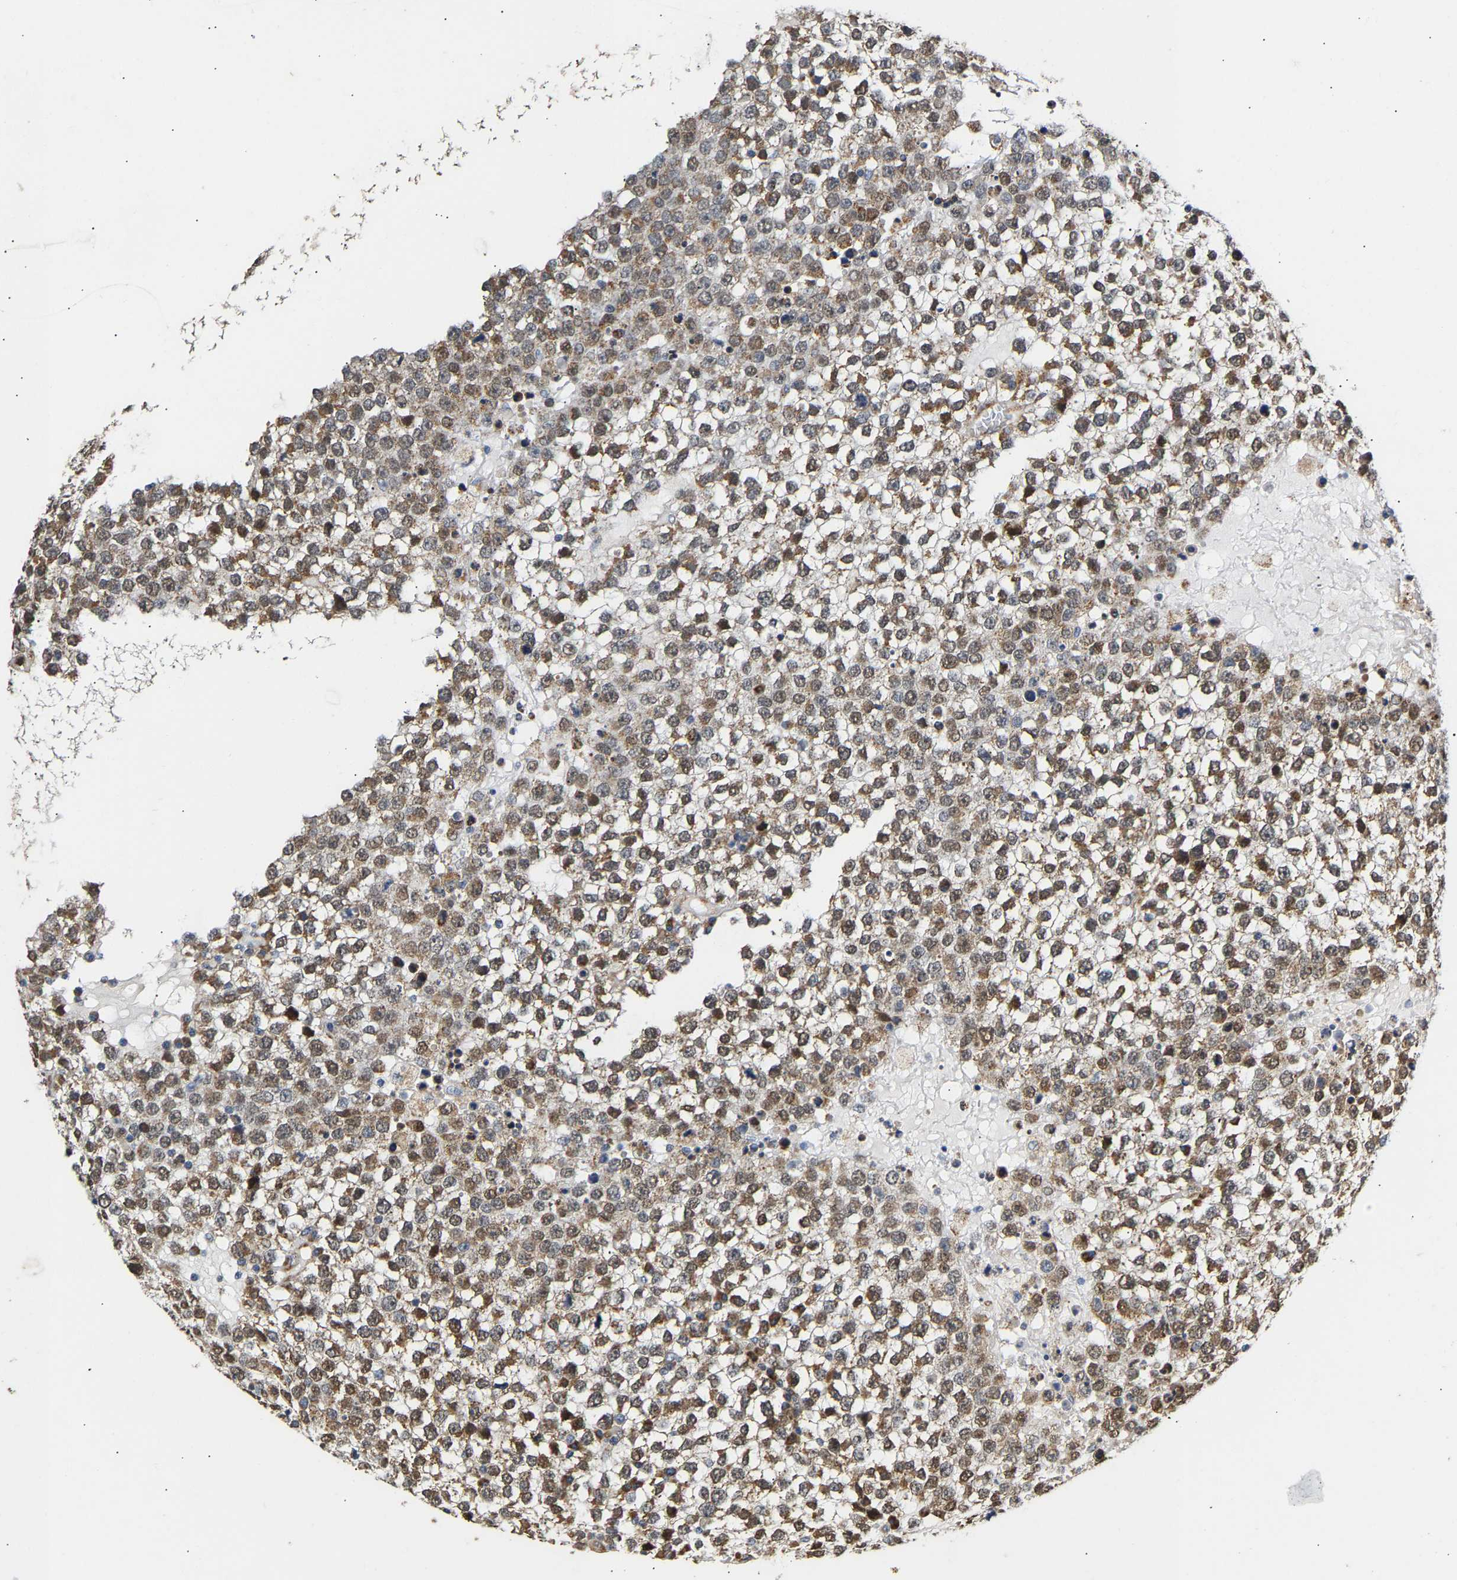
{"staining": {"intensity": "moderate", "quantity": "25%-75%", "location": "cytoplasmic/membranous"}, "tissue": "testis cancer", "cell_type": "Tumor cells", "image_type": "cancer", "snomed": [{"axis": "morphology", "description": "Seminoma, NOS"}, {"axis": "topography", "description": "Testis"}], "caption": "Immunohistochemical staining of testis seminoma displays medium levels of moderate cytoplasmic/membranous staining in approximately 25%-75% of tumor cells. The protein is shown in brown color, while the nuclei are stained blue.", "gene": "TMEM168", "patient": {"sex": "male", "age": 65}}